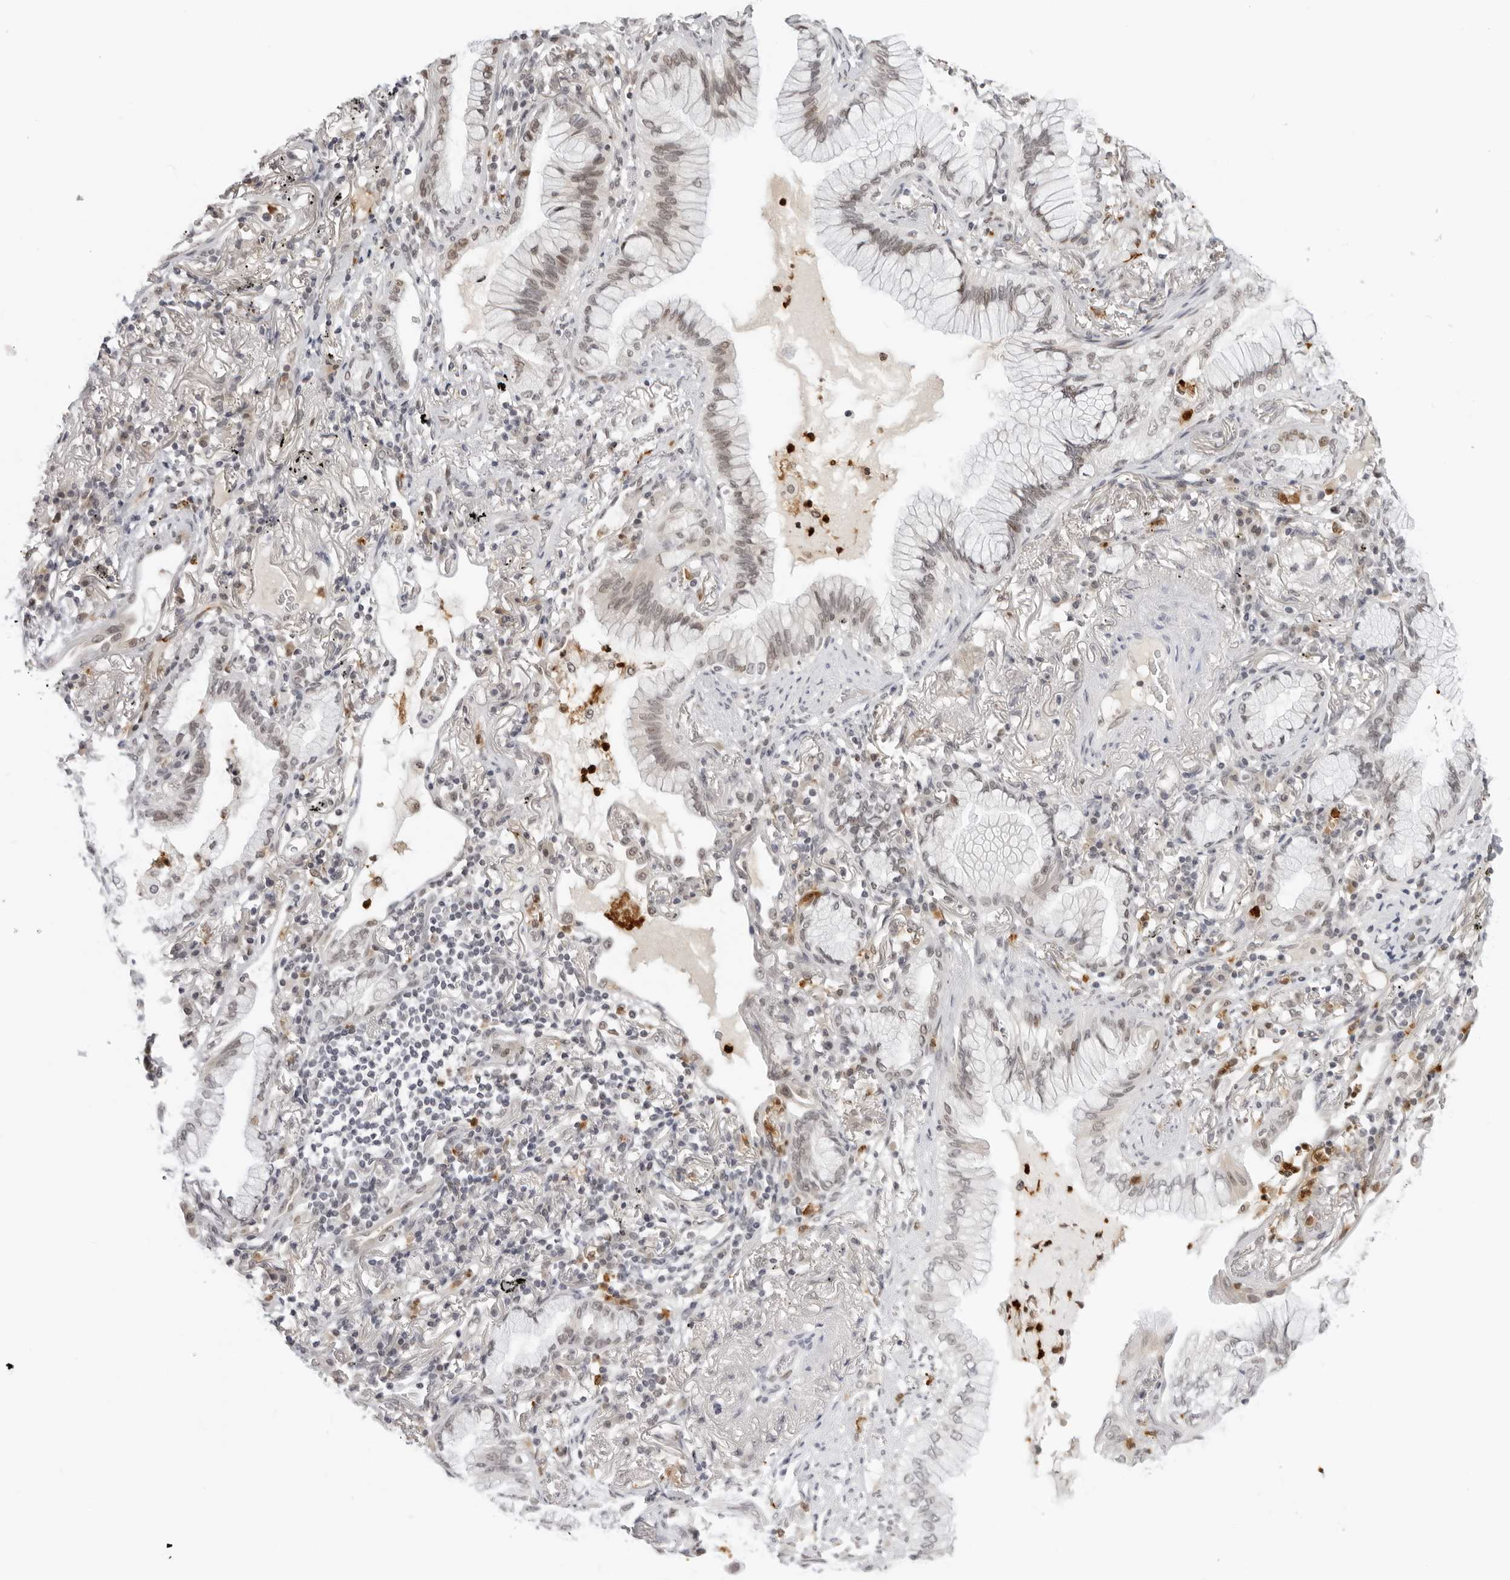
{"staining": {"intensity": "moderate", "quantity": "25%-75%", "location": "nuclear"}, "tissue": "lung cancer", "cell_type": "Tumor cells", "image_type": "cancer", "snomed": [{"axis": "morphology", "description": "Adenocarcinoma, NOS"}, {"axis": "topography", "description": "Lung"}], "caption": "Human lung cancer (adenocarcinoma) stained for a protein (brown) displays moderate nuclear positive staining in approximately 25%-75% of tumor cells.", "gene": "MSH6", "patient": {"sex": "female", "age": 70}}